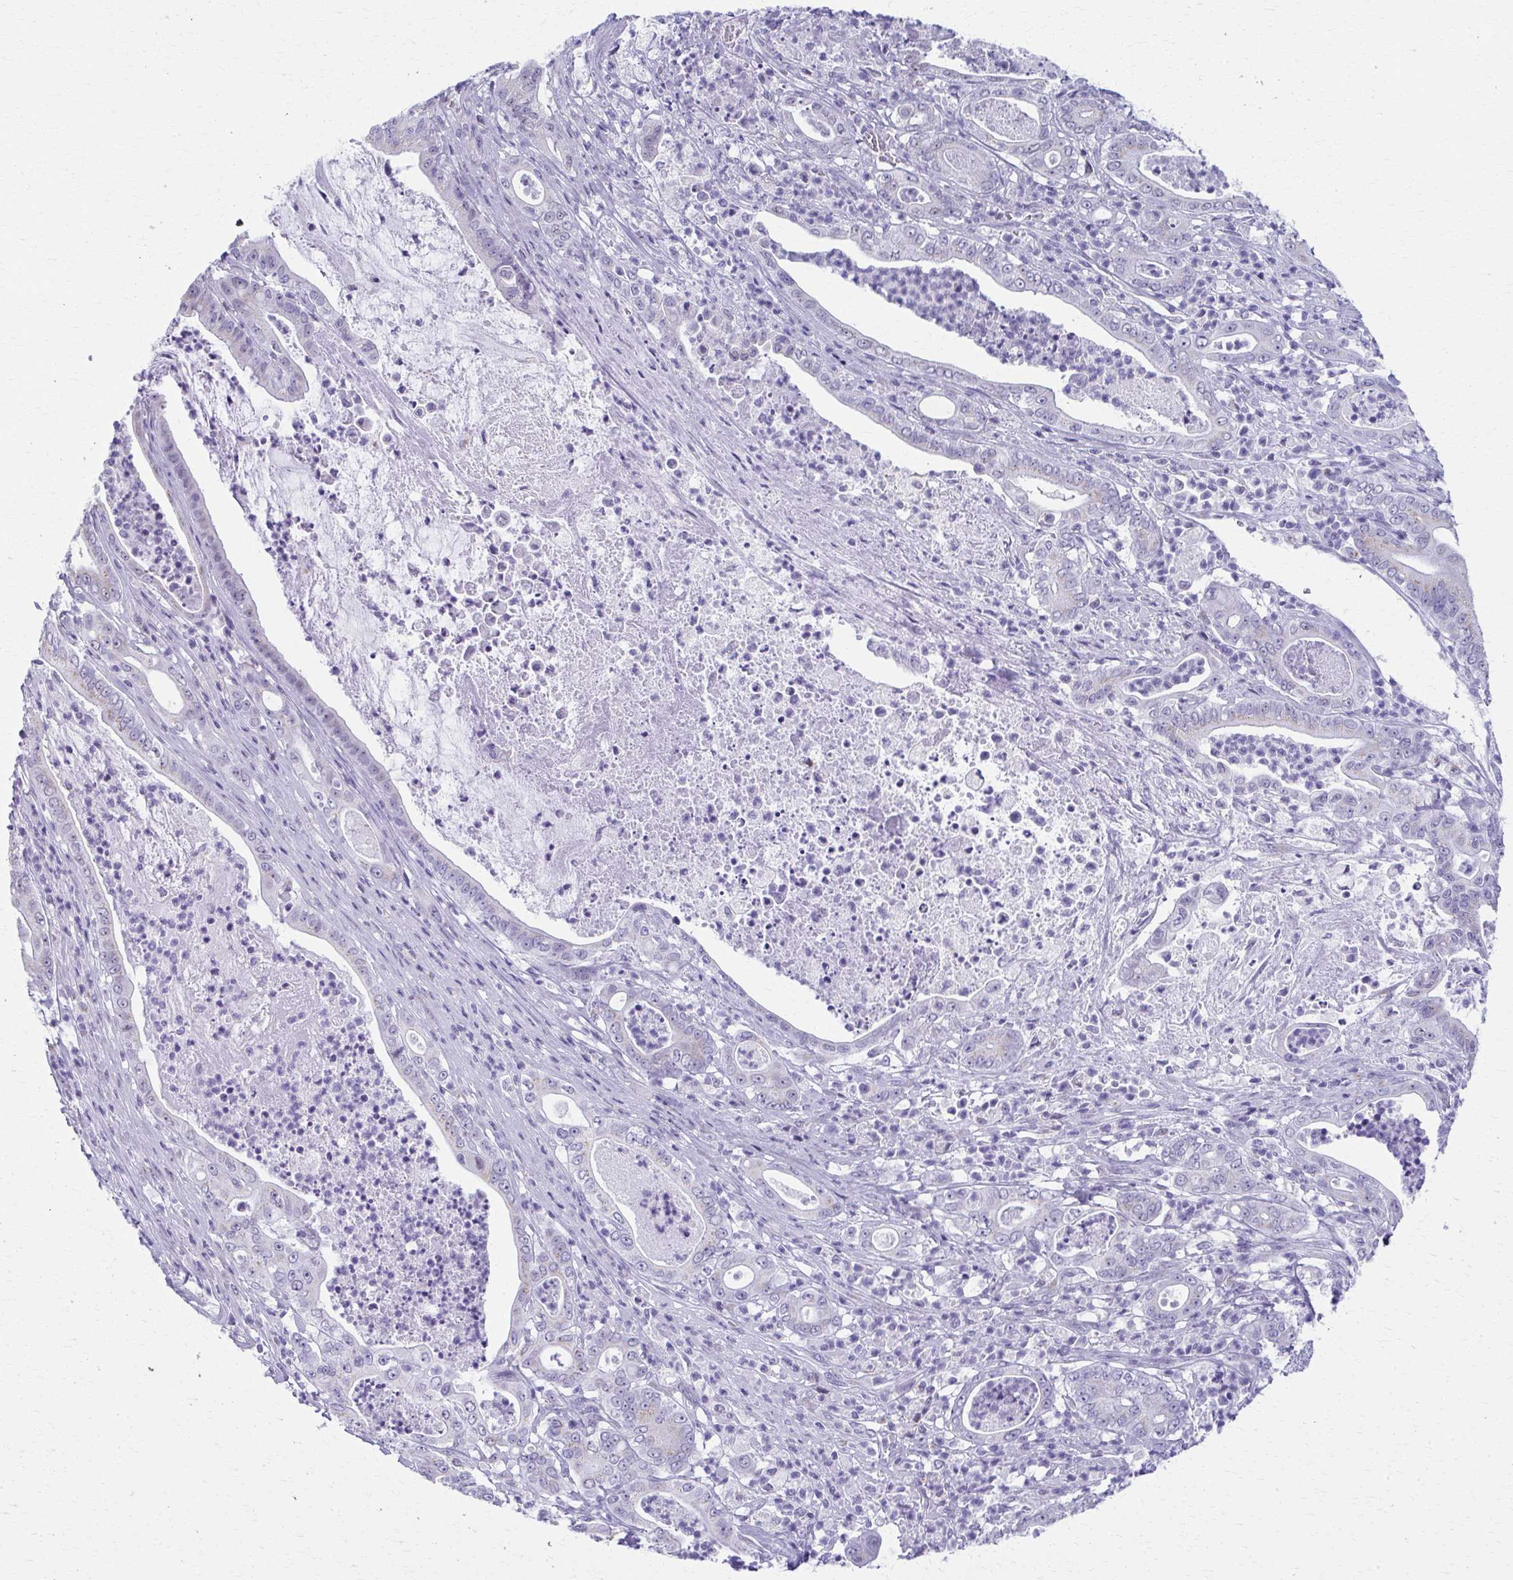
{"staining": {"intensity": "negative", "quantity": "none", "location": "none"}, "tissue": "pancreatic cancer", "cell_type": "Tumor cells", "image_type": "cancer", "snomed": [{"axis": "morphology", "description": "Adenocarcinoma, NOS"}, {"axis": "topography", "description": "Pancreas"}], "caption": "This is a photomicrograph of immunohistochemistry staining of adenocarcinoma (pancreatic), which shows no positivity in tumor cells. The staining was performed using DAB (3,3'-diaminobenzidine) to visualize the protein expression in brown, while the nuclei were stained in blue with hematoxylin (Magnification: 20x).", "gene": "SCLY", "patient": {"sex": "male", "age": 71}}